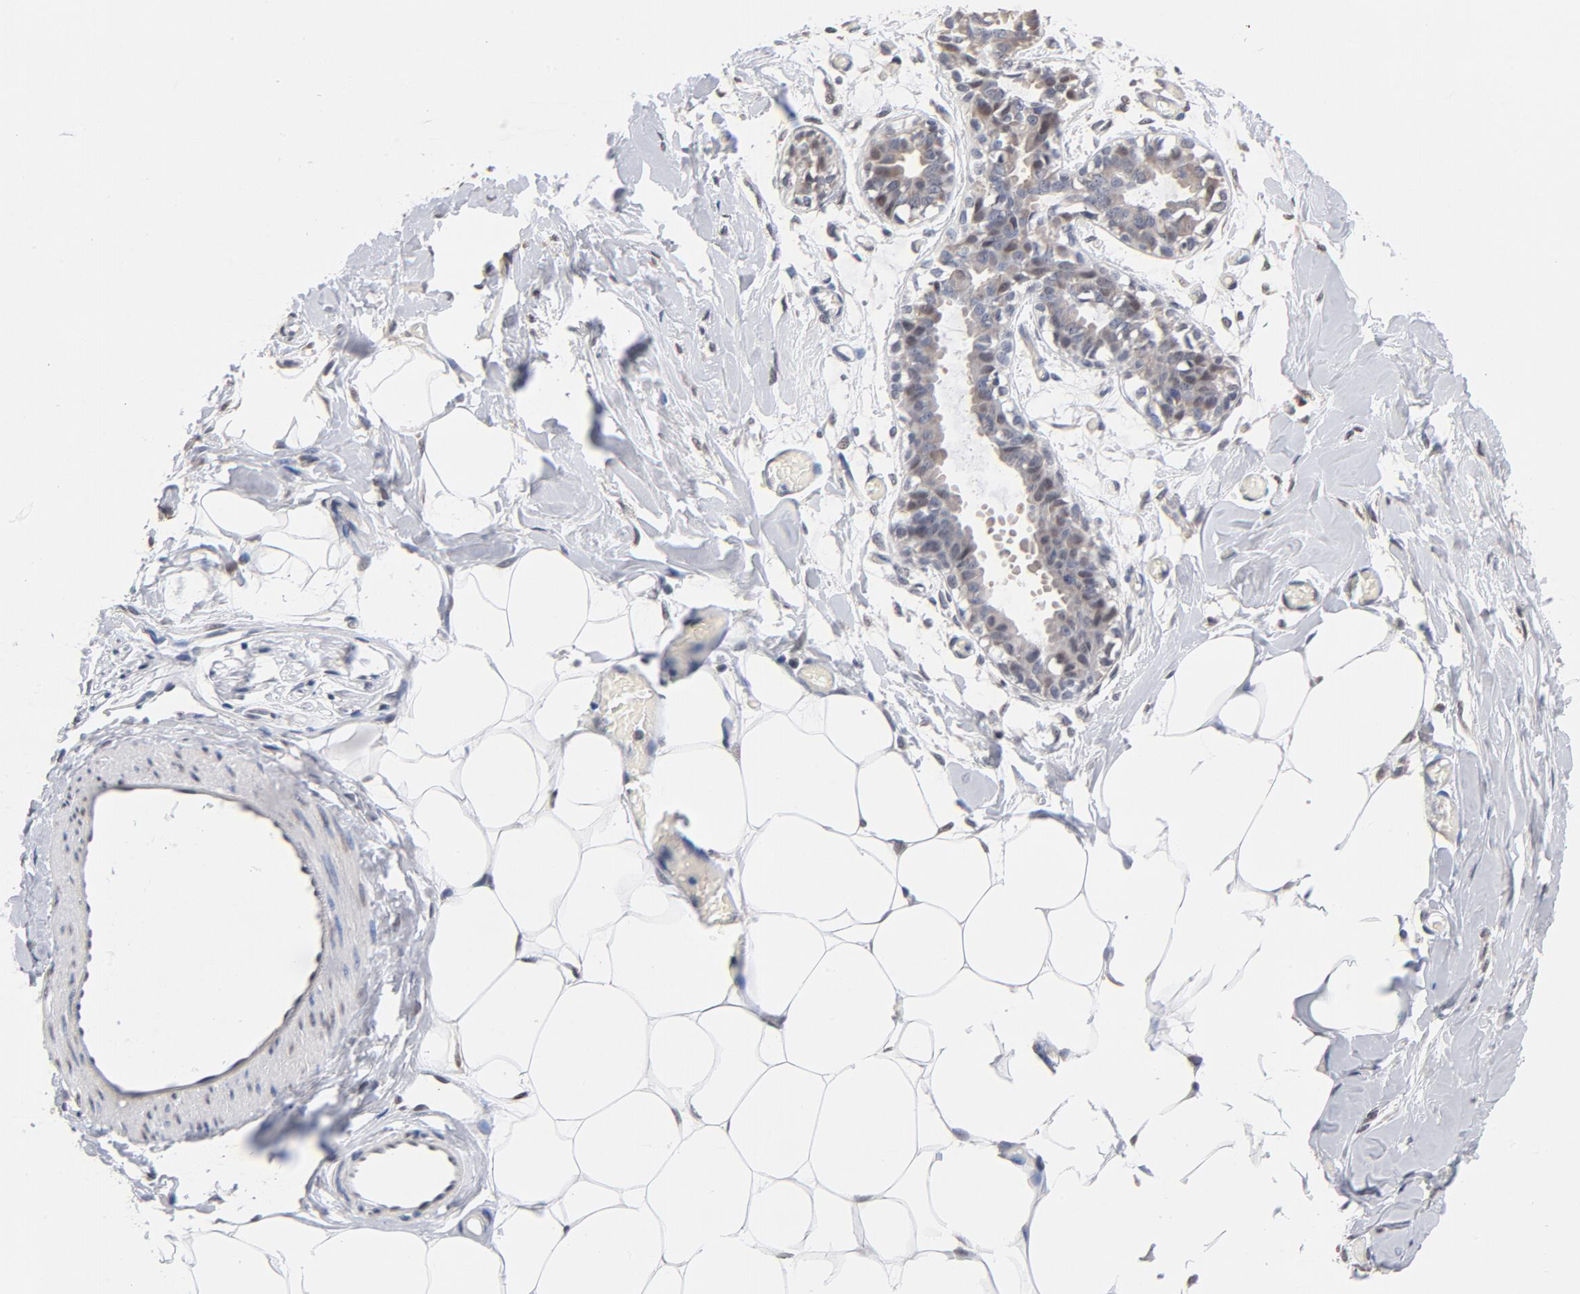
{"staining": {"intensity": "weak", "quantity": "25%-75%", "location": "nuclear"}, "tissue": "breast", "cell_type": "Adipocytes", "image_type": "normal", "snomed": [{"axis": "morphology", "description": "Normal tissue, NOS"}, {"axis": "topography", "description": "Breast"}, {"axis": "topography", "description": "Adipose tissue"}], "caption": "Immunohistochemistry (IHC) image of unremarkable breast stained for a protein (brown), which exhibits low levels of weak nuclear staining in about 25%-75% of adipocytes.", "gene": "RBM3", "patient": {"sex": "female", "age": 25}}